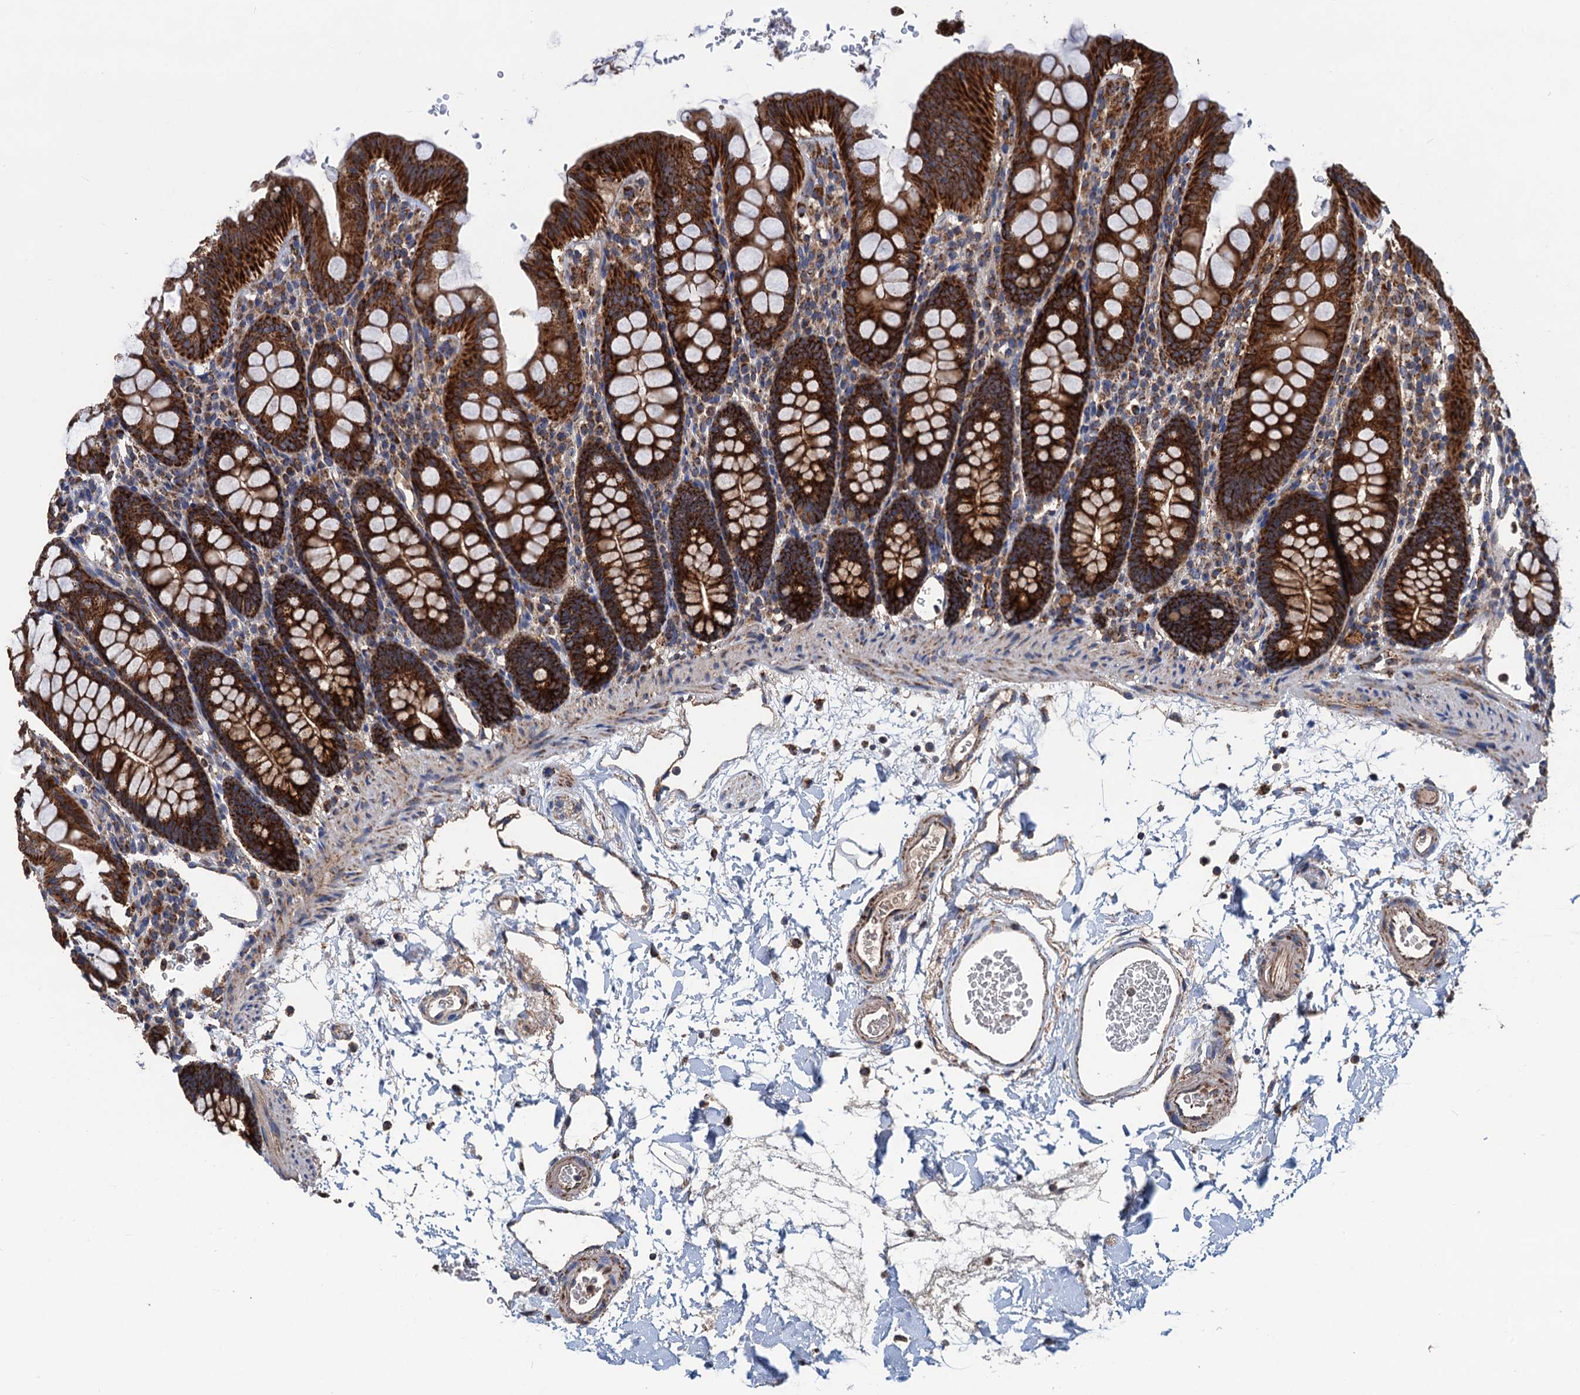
{"staining": {"intensity": "moderate", "quantity": ">75%", "location": "cytoplasmic/membranous"}, "tissue": "colon", "cell_type": "Endothelial cells", "image_type": "normal", "snomed": [{"axis": "morphology", "description": "Normal tissue, NOS"}, {"axis": "topography", "description": "Colon"}], "caption": "DAB (3,3'-diaminobenzidine) immunohistochemical staining of benign colon displays moderate cytoplasmic/membranous protein expression in approximately >75% of endothelial cells. The staining is performed using DAB brown chromogen to label protein expression. The nuclei are counter-stained blue using hematoxylin.", "gene": "DGLUCY", "patient": {"sex": "male", "age": 75}}